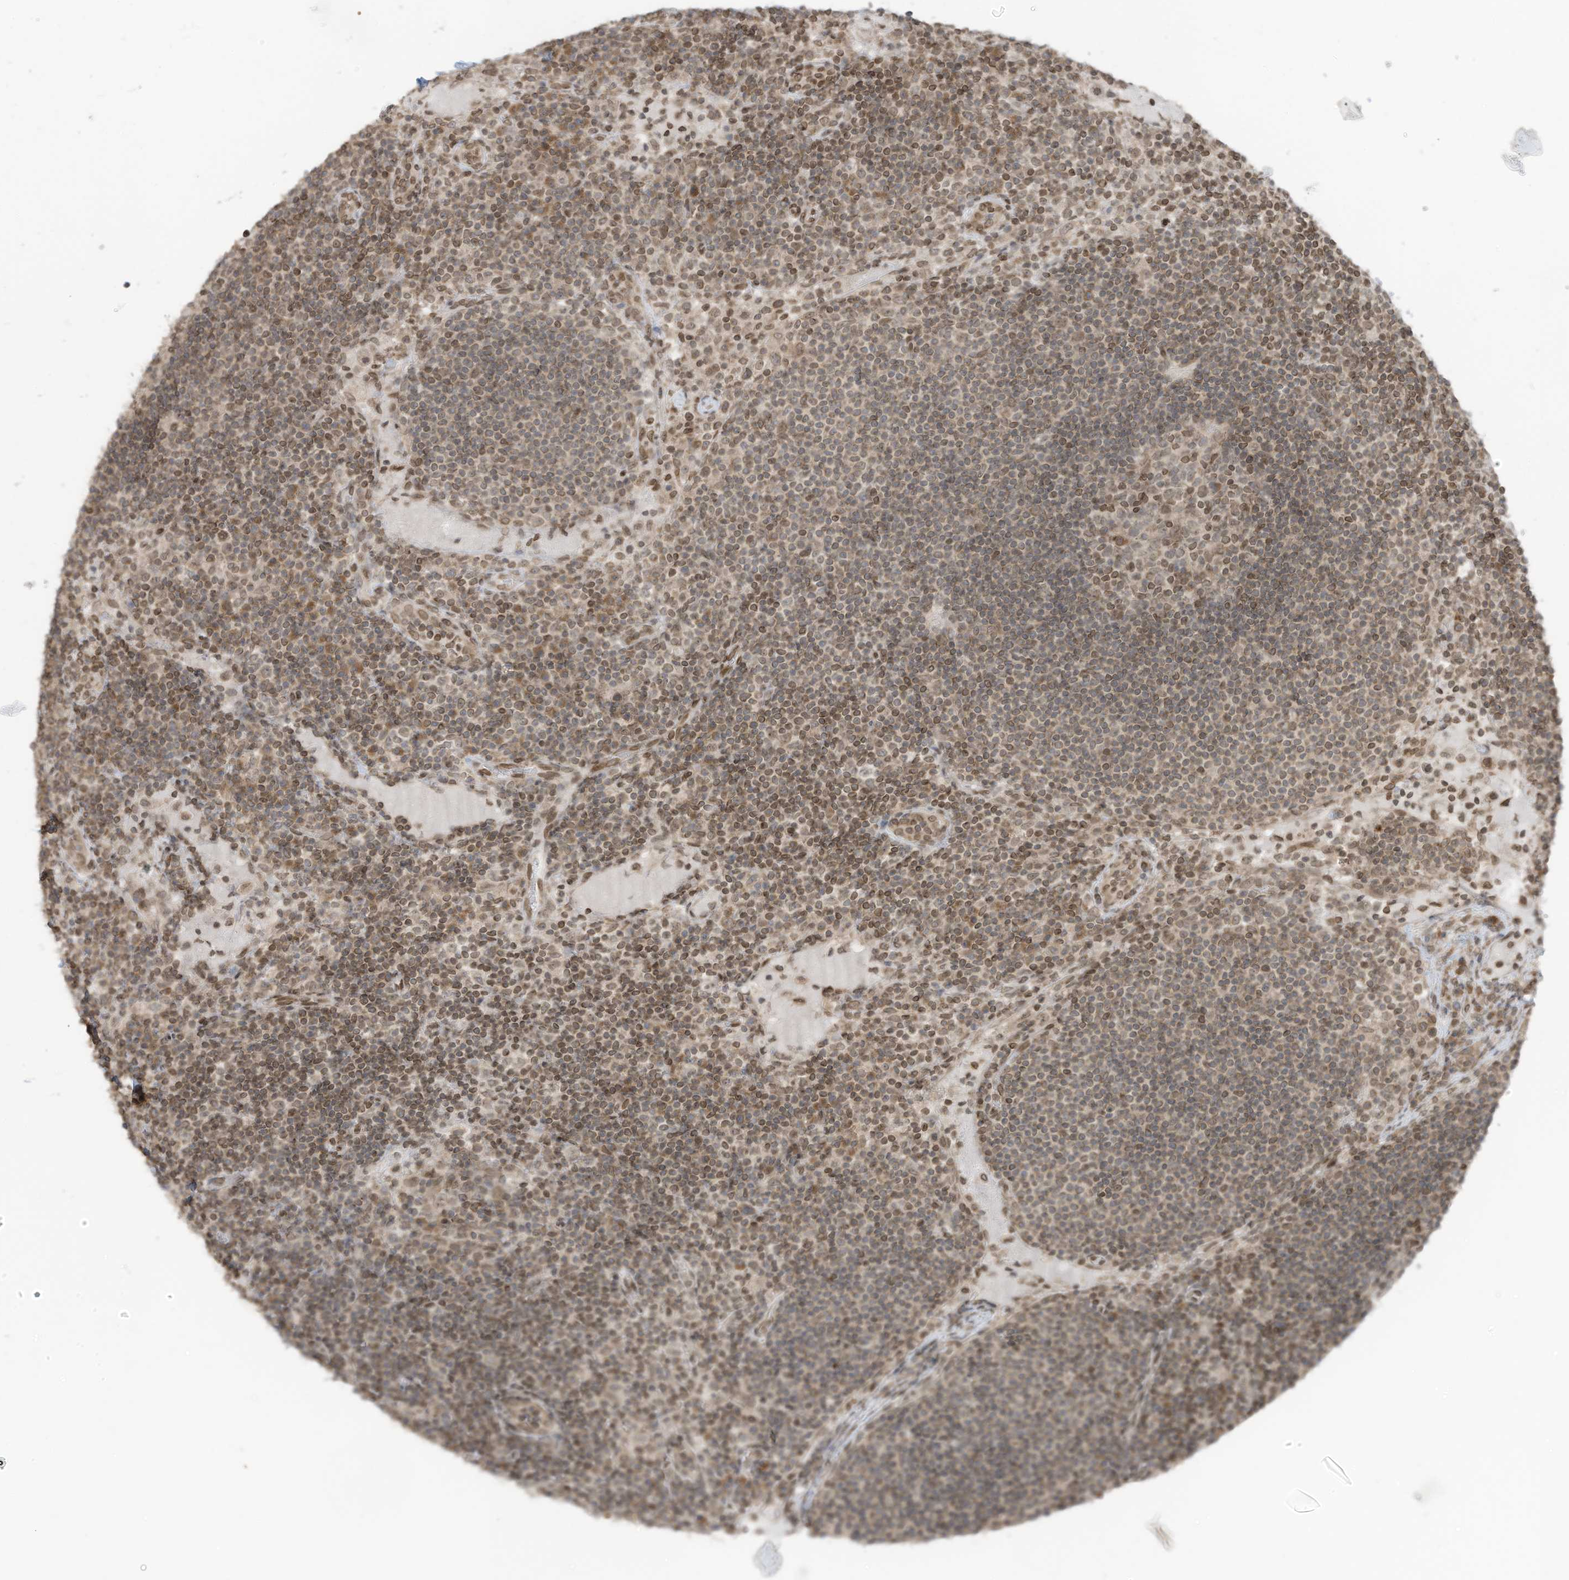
{"staining": {"intensity": "moderate", "quantity": "<25%", "location": "cytoplasmic/membranous,nuclear"}, "tissue": "lymph node", "cell_type": "Germinal center cells", "image_type": "normal", "snomed": [{"axis": "morphology", "description": "Normal tissue, NOS"}, {"axis": "topography", "description": "Lymph node"}], "caption": "A micrograph of human lymph node stained for a protein demonstrates moderate cytoplasmic/membranous,nuclear brown staining in germinal center cells.", "gene": "RABL3", "patient": {"sex": "female", "age": 53}}